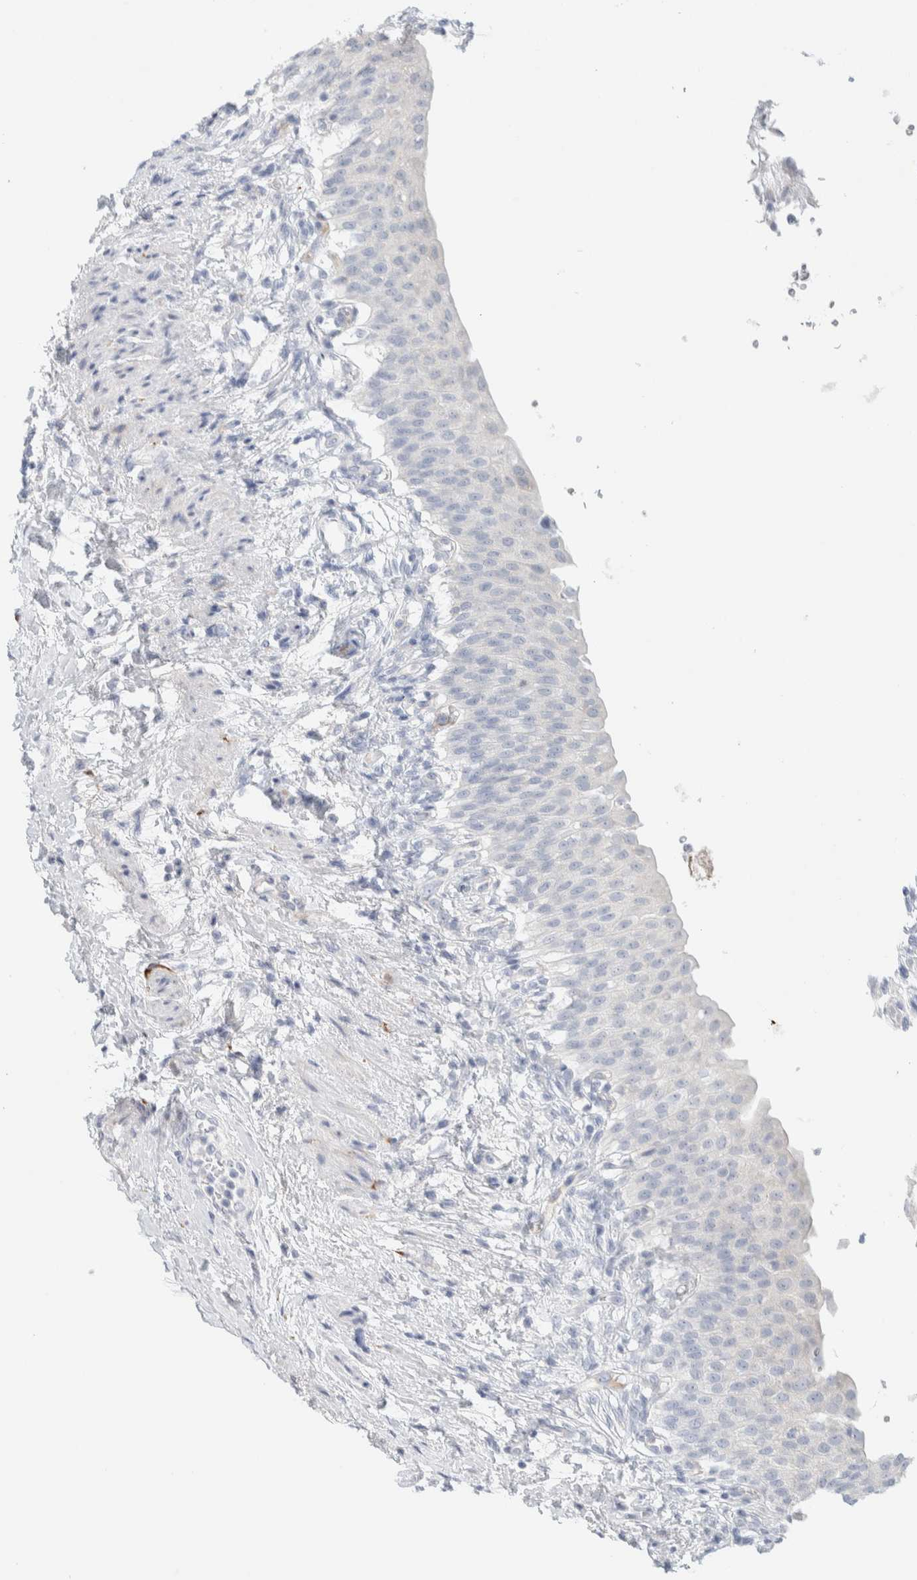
{"staining": {"intensity": "negative", "quantity": "none", "location": "none"}, "tissue": "urinary bladder", "cell_type": "Urothelial cells", "image_type": "normal", "snomed": [{"axis": "morphology", "description": "Normal tissue, NOS"}, {"axis": "topography", "description": "Urinary bladder"}], "caption": "Urinary bladder stained for a protein using immunohistochemistry (IHC) demonstrates no expression urothelial cells.", "gene": "ATCAY", "patient": {"sex": "female", "age": 60}}